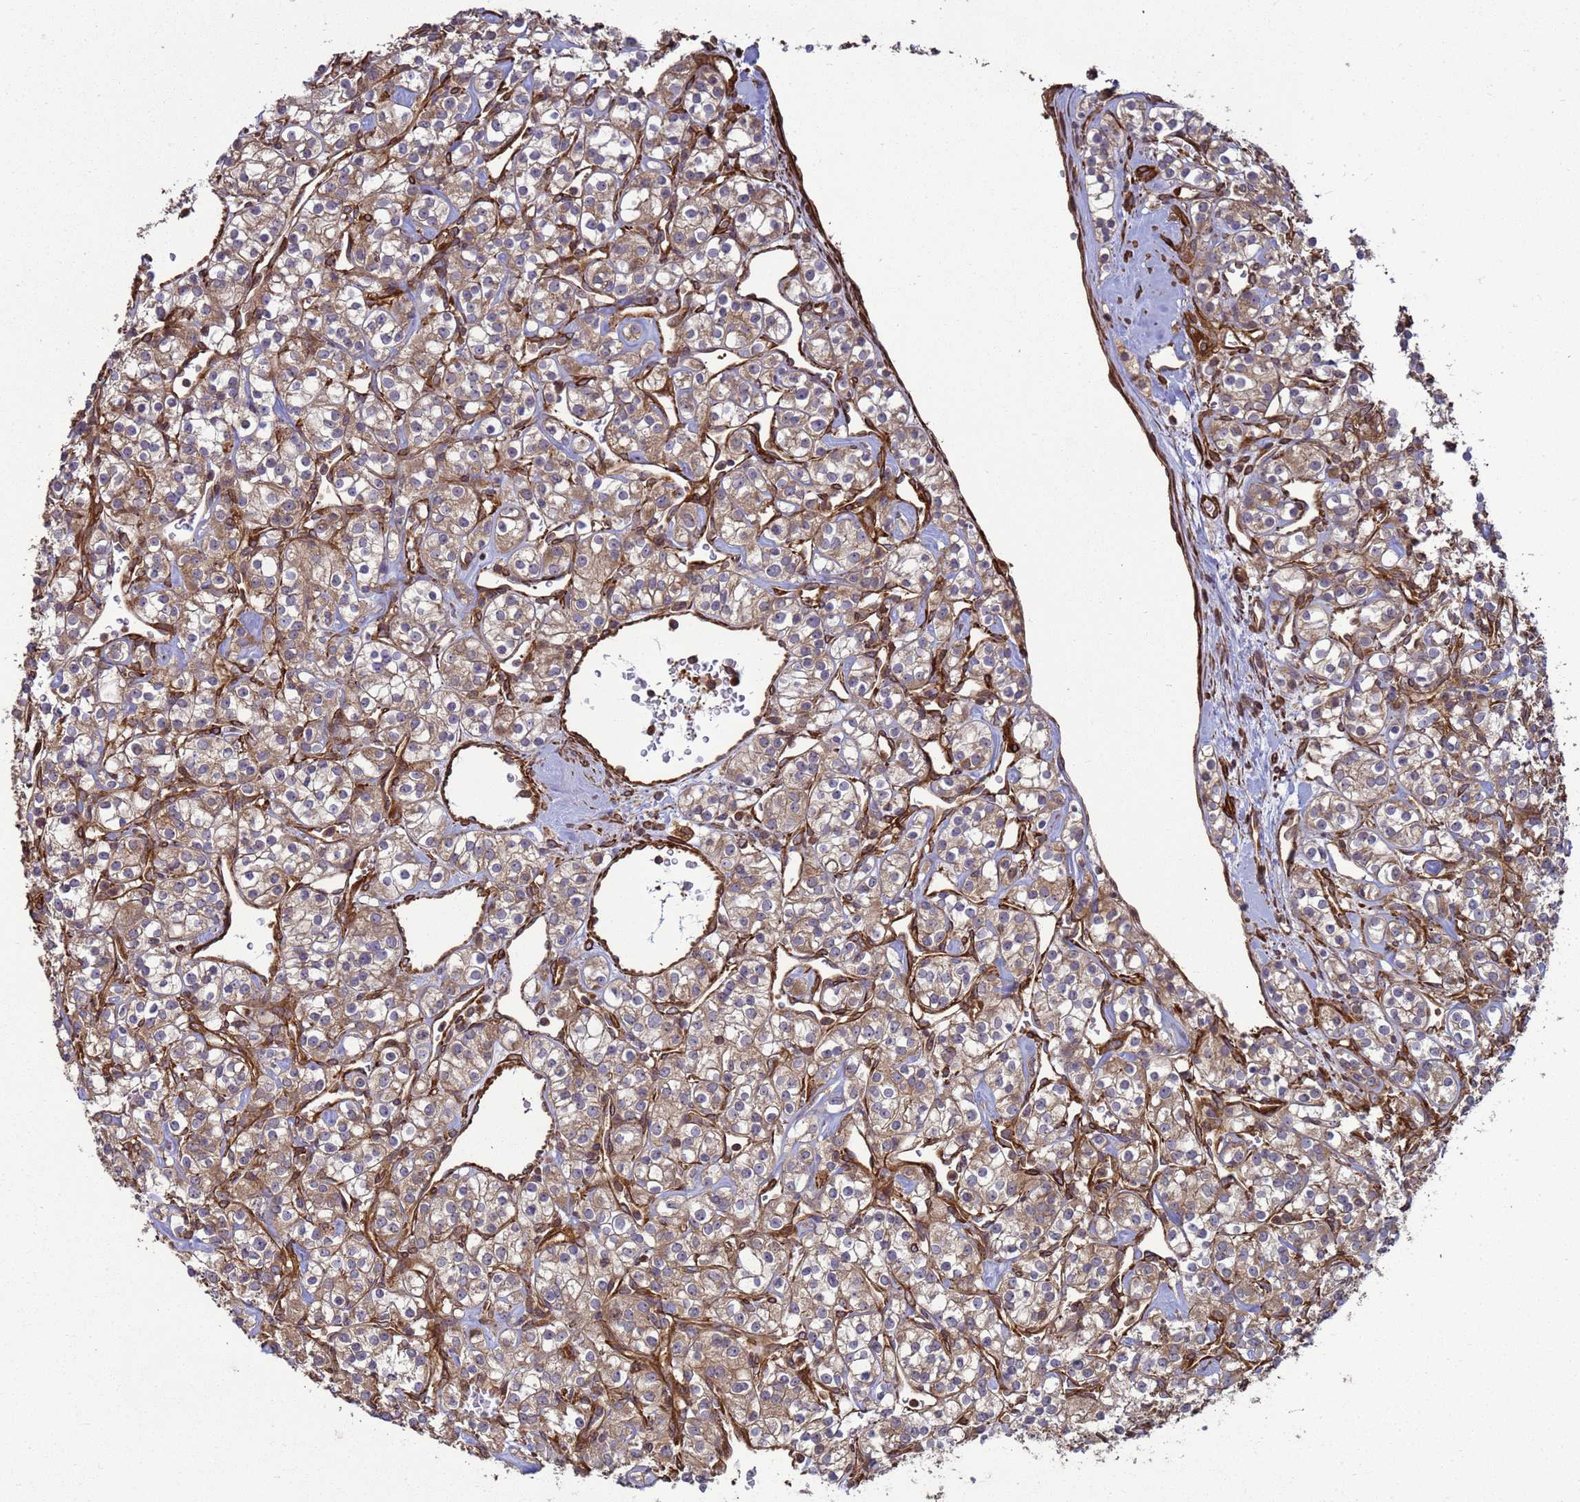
{"staining": {"intensity": "weak", "quantity": ">75%", "location": "cytoplasmic/membranous"}, "tissue": "renal cancer", "cell_type": "Tumor cells", "image_type": "cancer", "snomed": [{"axis": "morphology", "description": "Adenocarcinoma, NOS"}, {"axis": "topography", "description": "Kidney"}], "caption": "Protein staining of renal cancer (adenocarcinoma) tissue reveals weak cytoplasmic/membranous staining in approximately >75% of tumor cells. (DAB (3,3'-diaminobenzidine) IHC, brown staining for protein, blue staining for nuclei).", "gene": "CNOT1", "patient": {"sex": "male", "age": 77}}